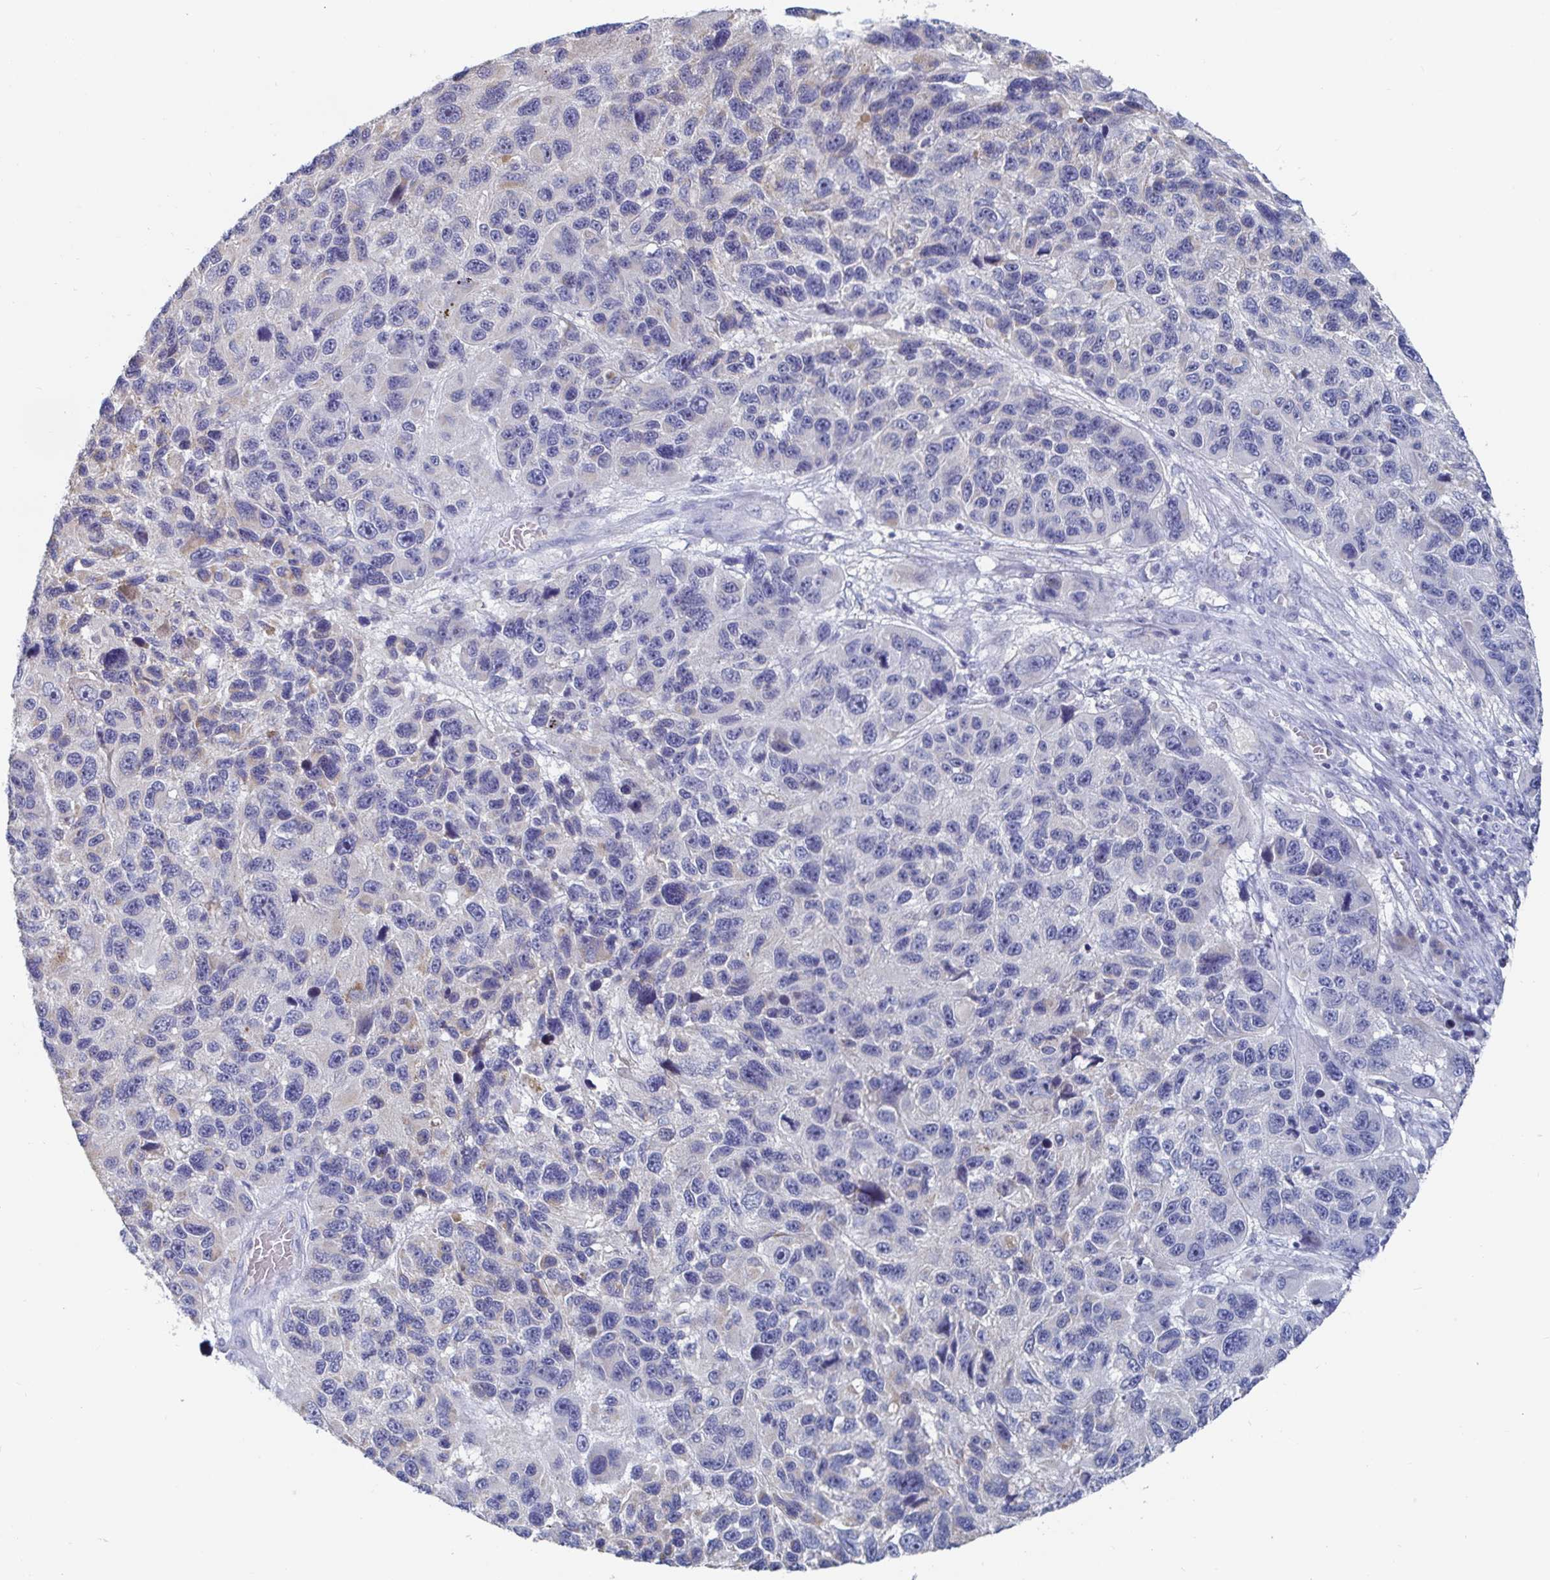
{"staining": {"intensity": "negative", "quantity": "none", "location": "none"}, "tissue": "melanoma", "cell_type": "Tumor cells", "image_type": "cancer", "snomed": [{"axis": "morphology", "description": "Malignant melanoma, NOS"}, {"axis": "topography", "description": "Skin"}], "caption": "Immunohistochemistry (IHC) micrograph of melanoma stained for a protein (brown), which reveals no expression in tumor cells. (DAB (3,3'-diaminobenzidine) IHC with hematoxylin counter stain).", "gene": "ZNF430", "patient": {"sex": "male", "age": 53}}